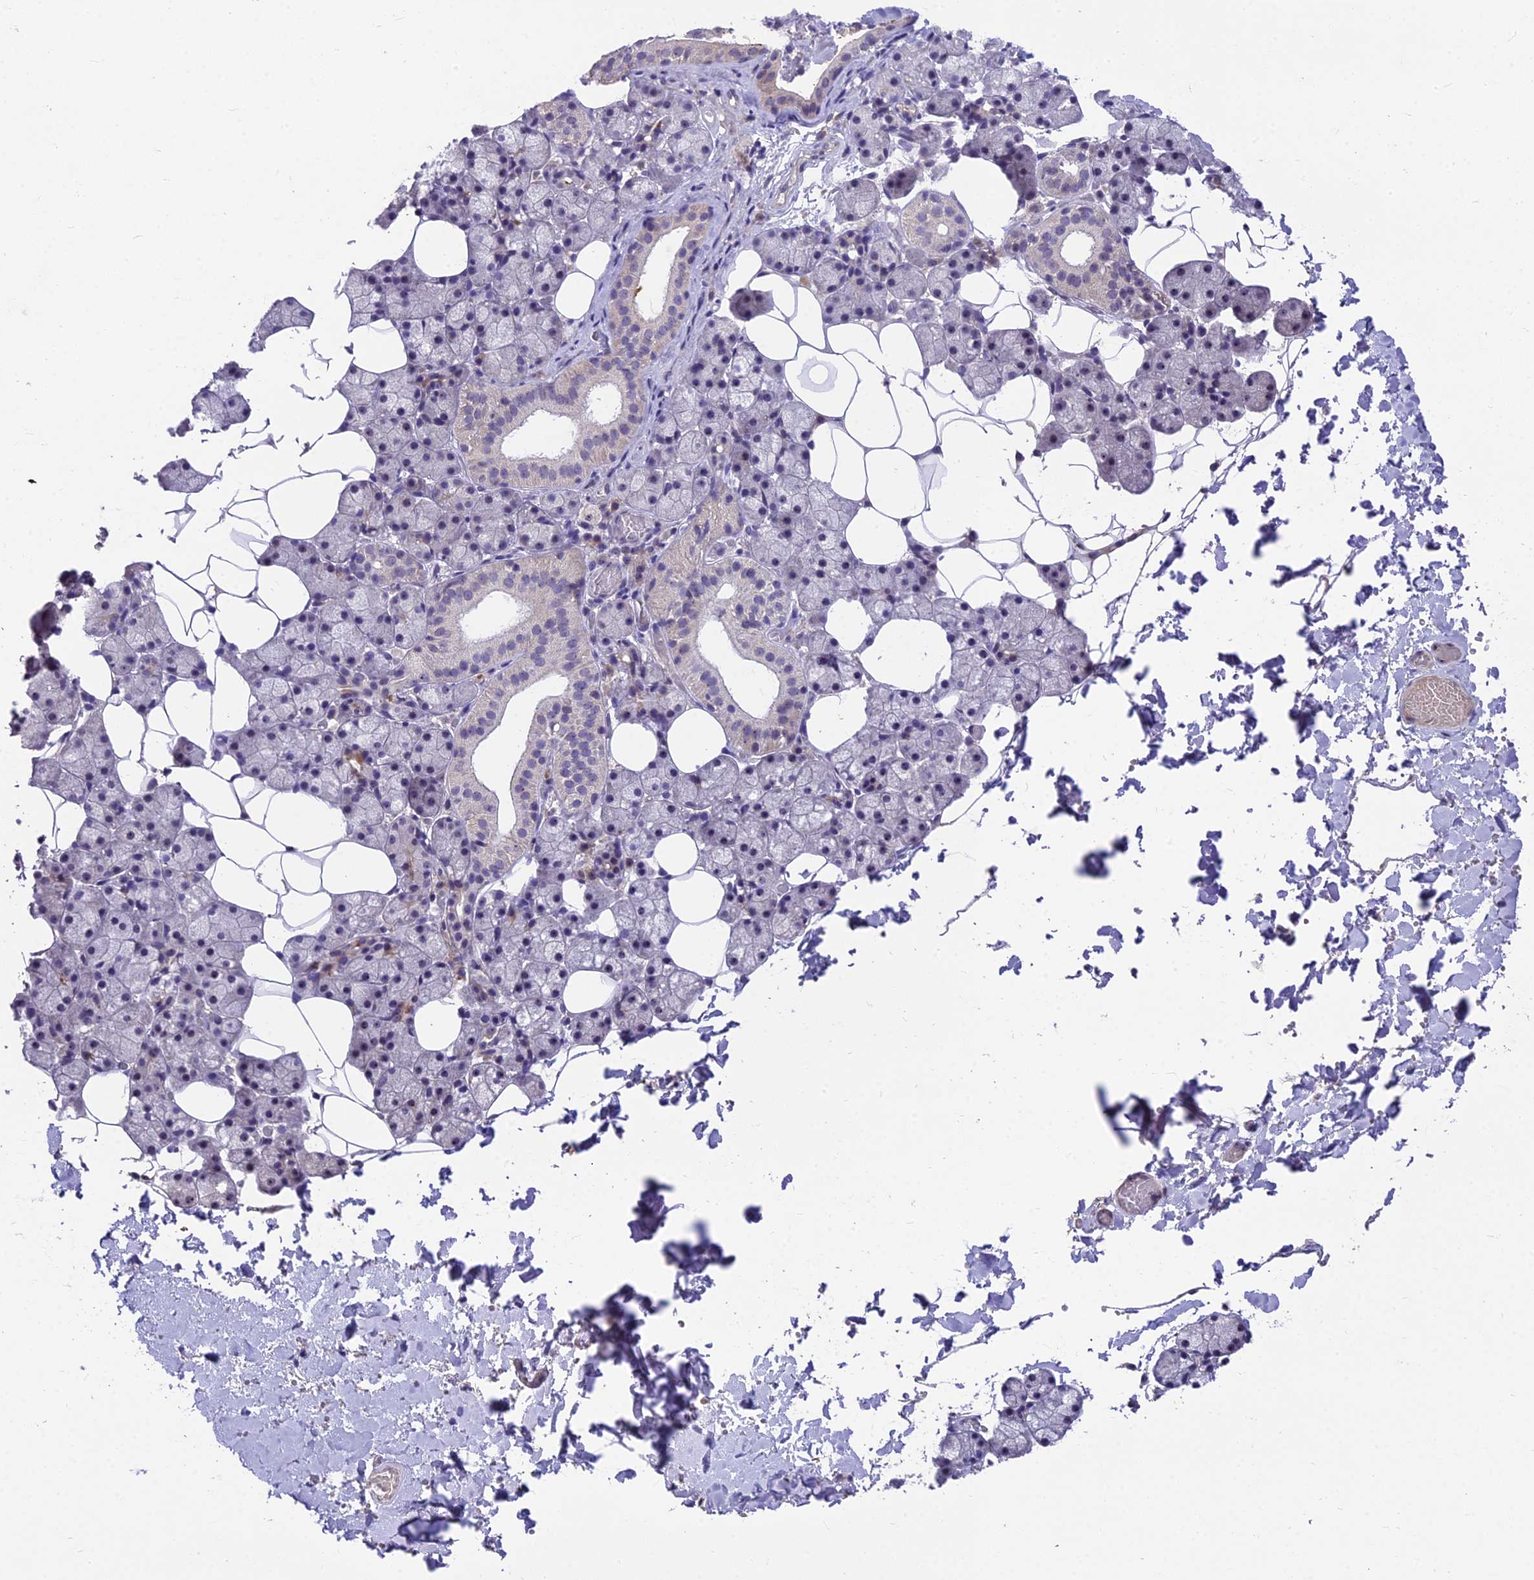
{"staining": {"intensity": "weak", "quantity": "<25%", "location": "cytoplasmic/membranous"}, "tissue": "salivary gland", "cell_type": "Glandular cells", "image_type": "normal", "snomed": [{"axis": "morphology", "description": "Normal tissue, NOS"}, {"axis": "topography", "description": "Salivary gland"}], "caption": "Micrograph shows no protein positivity in glandular cells of benign salivary gland. Brightfield microscopy of IHC stained with DAB (3,3'-diaminobenzidine) (brown) and hematoxylin (blue), captured at high magnification.", "gene": "ZNF333", "patient": {"sex": "female", "age": 33}}